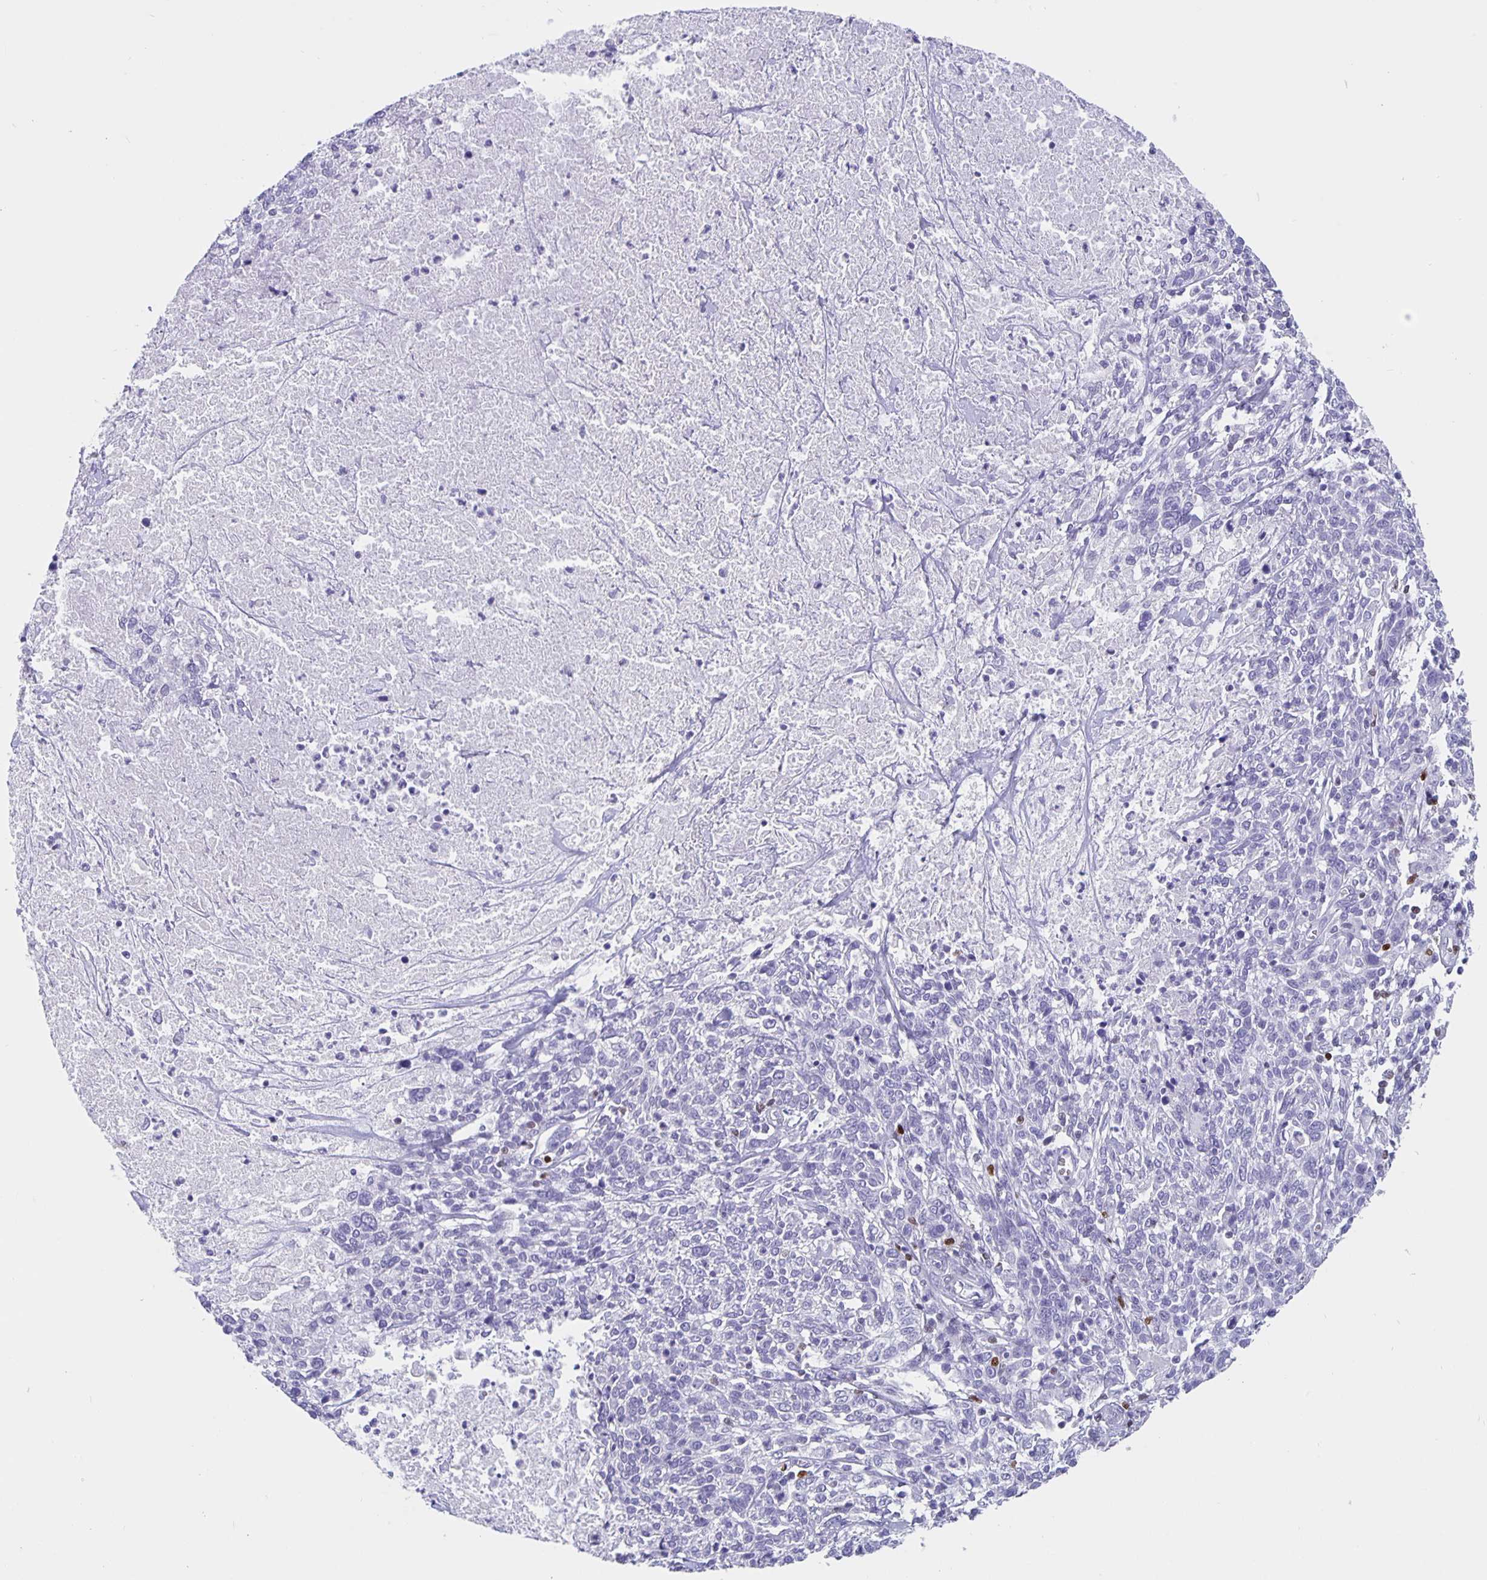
{"staining": {"intensity": "negative", "quantity": "none", "location": "none"}, "tissue": "cervical cancer", "cell_type": "Tumor cells", "image_type": "cancer", "snomed": [{"axis": "morphology", "description": "Squamous cell carcinoma, NOS"}, {"axis": "topography", "description": "Cervix"}], "caption": "Cervical squamous cell carcinoma was stained to show a protein in brown. There is no significant positivity in tumor cells.", "gene": "SATB2", "patient": {"sex": "female", "age": 46}}